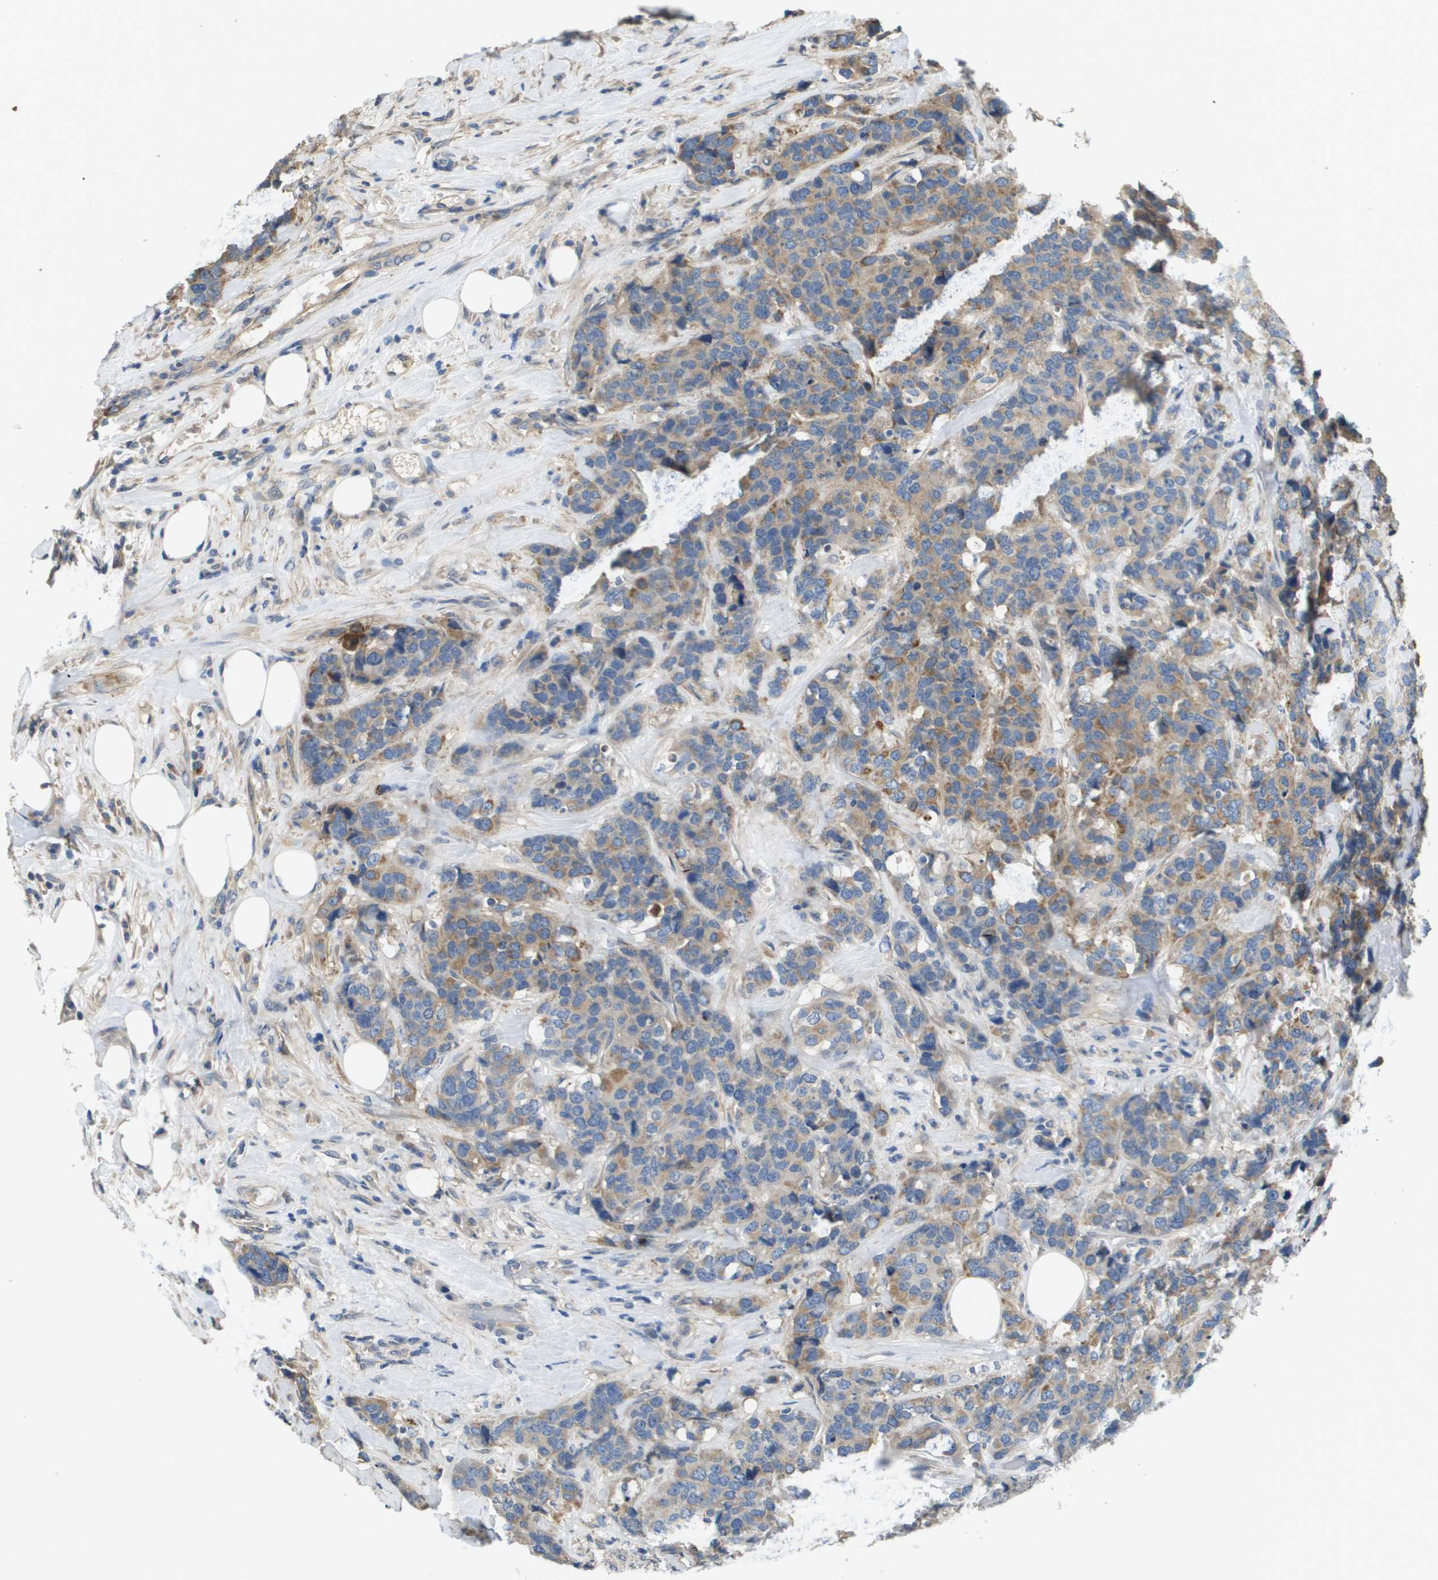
{"staining": {"intensity": "moderate", "quantity": "25%-75%", "location": "cytoplasmic/membranous"}, "tissue": "breast cancer", "cell_type": "Tumor cells", "image_type": "cancer", "snomed": [{"axis": "morphology", "description": "Lobular carcinoma"}, {"axis": "topography", "description": "Breast"}], "caption": "A histopathology image of breast lobular carcinoma stained for a protein exhibits moderate cytoplasmic/membranous brown staining in tumor cells.", "gene": "KRT23", "patient": {"sex": "female", "age": 59}}